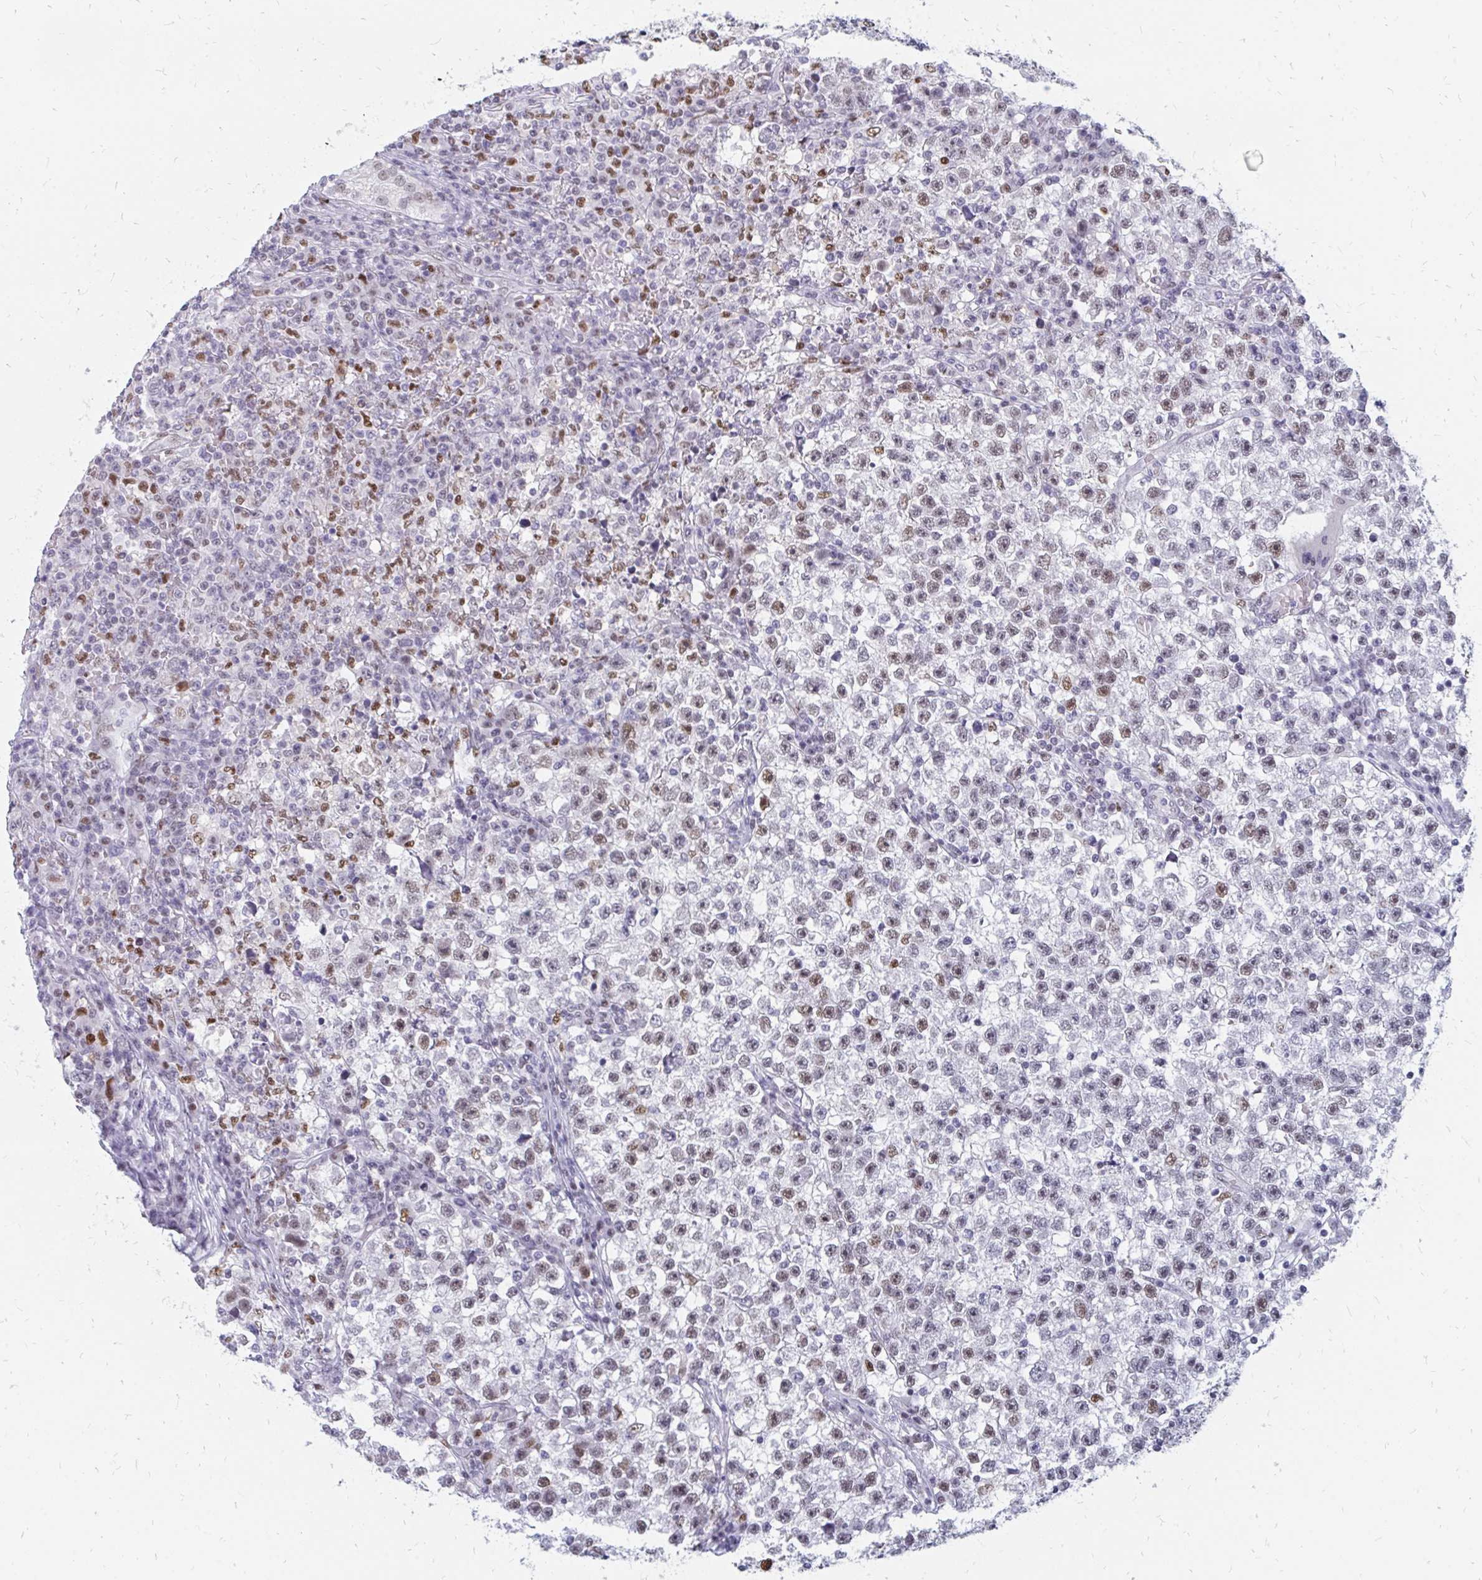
{"staining": {"intensity": "moderate", "quantity": "25%-75%", "location": "nuclear"}, "tissue": "testis cancer", "cell_type": "Tumor cells", "image_type": "cancer", "snomed": [{"axis": "morphology", "description": "Seminoma, NOS"}, {"axis": "topography", "description": "Testis"}], "caption": "Immunohistochemistry (DAB (3,3'-diaminobenzidine)) staining of human testis cancer displays moderate nuclear protein staining in approximately 25%-75% of tumor cells.", "gene": "PLK3", "patient": {"sex": "male", "age": 22}}